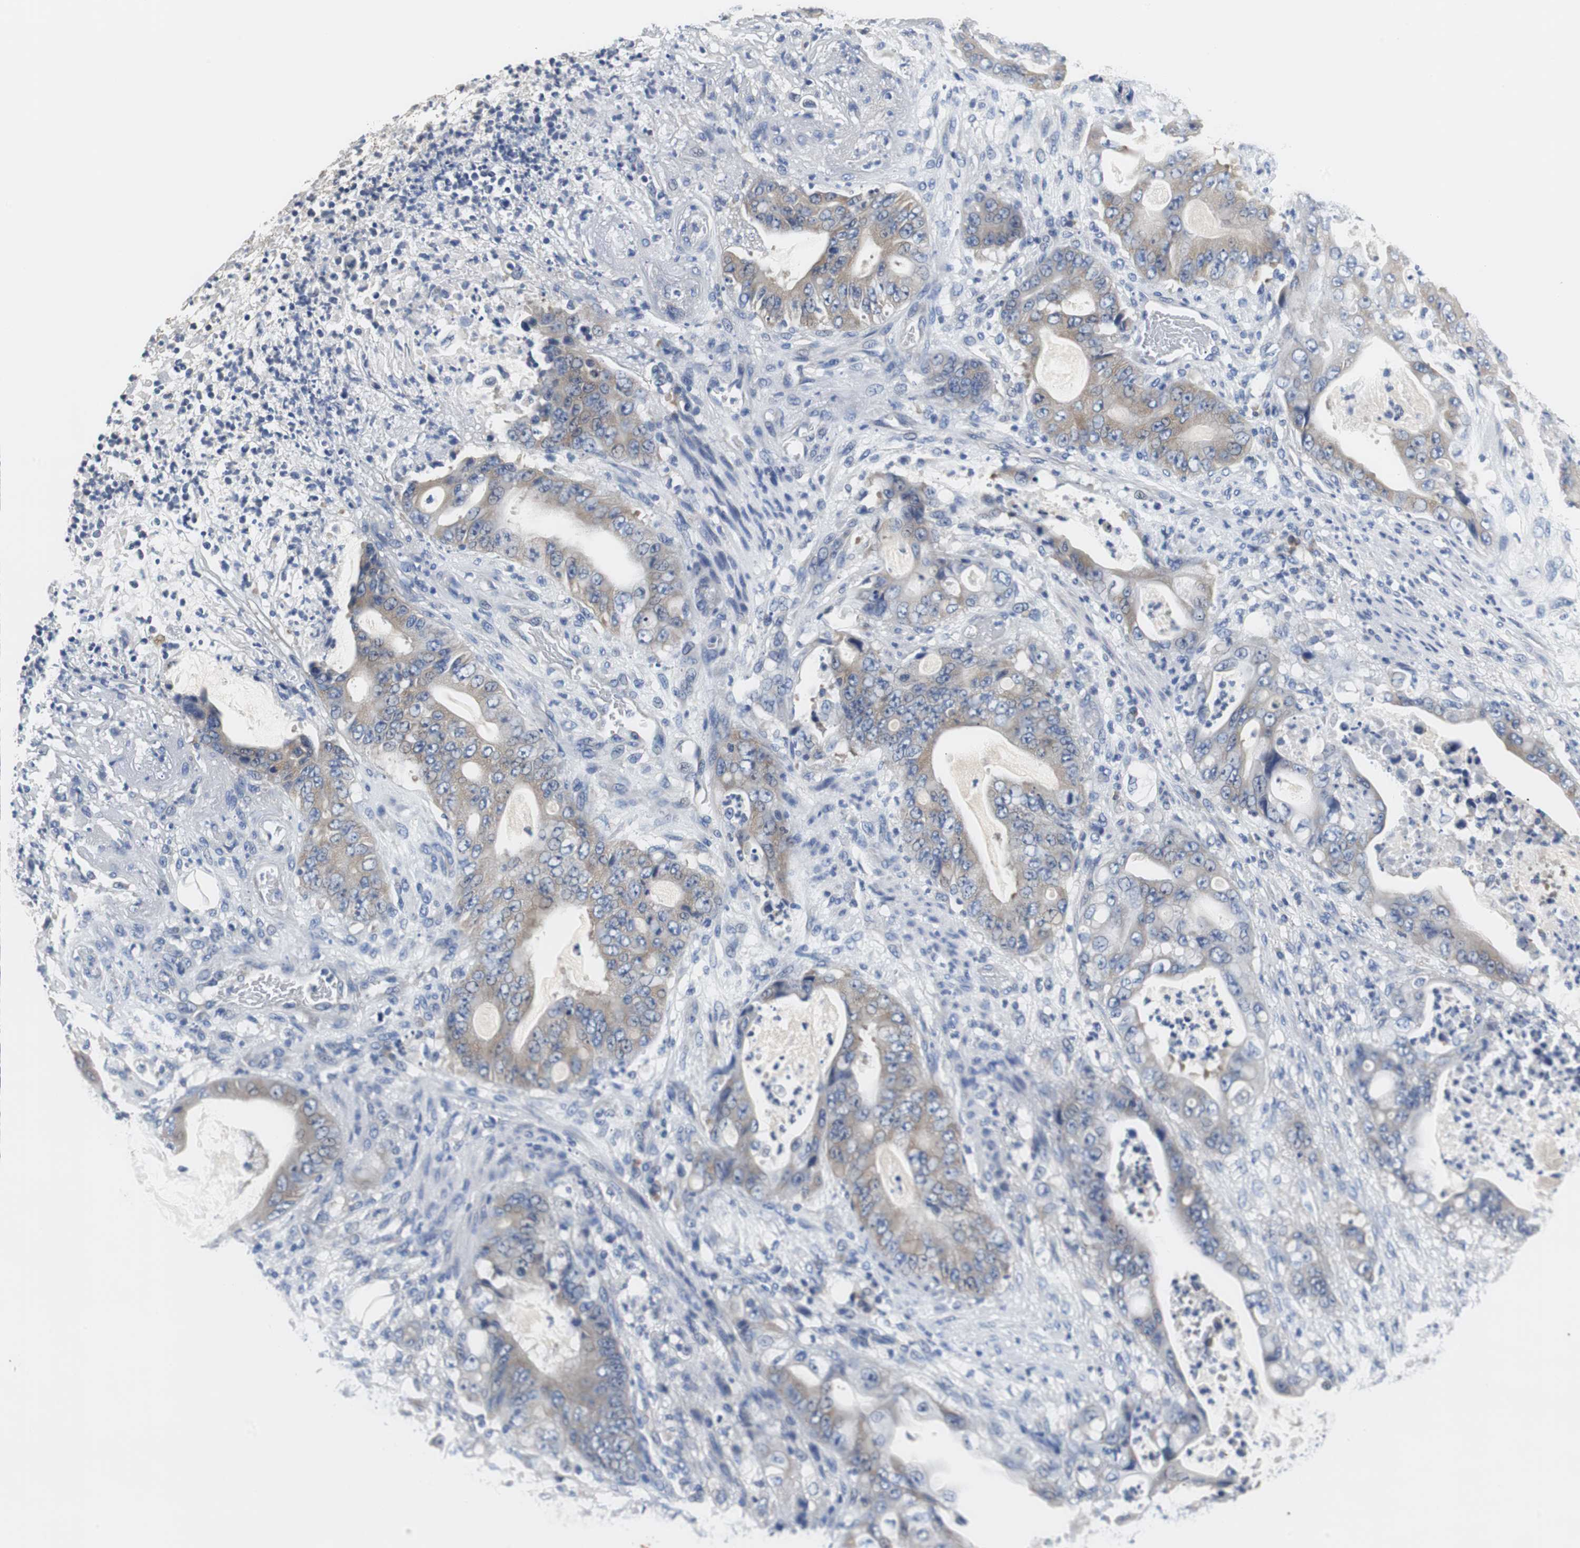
{"staining": {"intensity": "weak", "quantity": "25%-75%", "location": "cytoplasmic/membranous"}, "tissue": "stomach cancer", "cell_type": "Tumor cells", "image_type": "cancer", "snomed": [{"axis": "morphology", "description": "Adenocarcinoma, NOS"}, {"axis": "topography", "description": "Stomach"}], "caption": "This image shows immunohistochemistry staining of human adenocarcinoma (stomach), with low weak cytoplasmic/membranous expression in approximately 25%-75% of tumor cells.", "gene": "PCK1", "patient": {"sex": "female", "age": 73}}